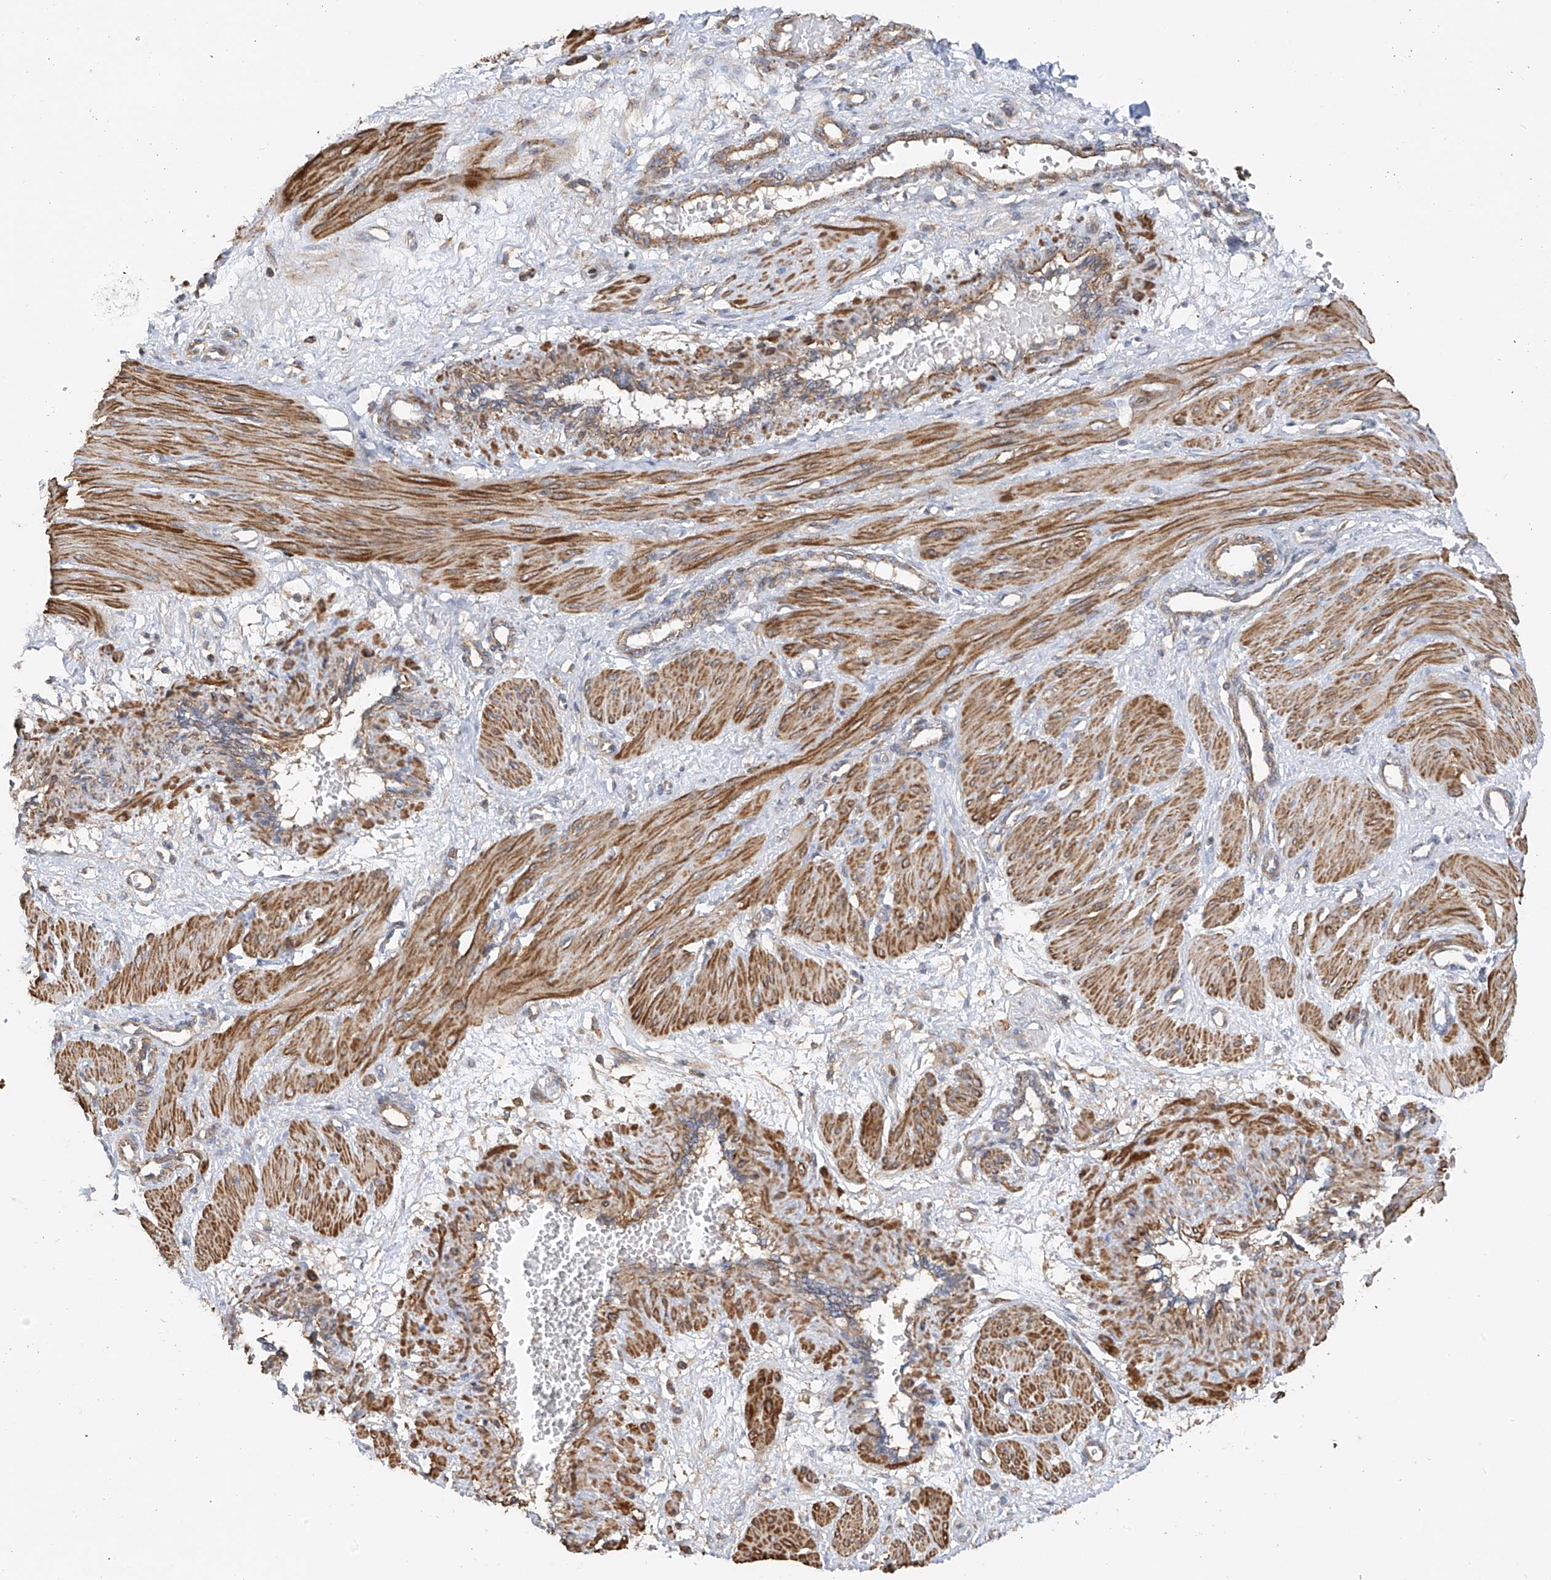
{"staining": {"intensity": "strong", "quantity": ">75%", "location": "cytoplasmic/membranous"}, "tissue": "smooth muscle", "cell_type": "Smooth muscle cells", "image_type": "normal", "snomed": [{"axis": "morphology", "description": "Normal tissue, NOS"}, {"axis": "topography", "description": "Endometrium"}], "caption": "Strong cytoplasmic/membranous protein expression is appreciated in approximately >75% of smooth muscle cells in smooth muscle.", "gene": "SLC43A3", "patient": {"sex": "female", "age": 33}}